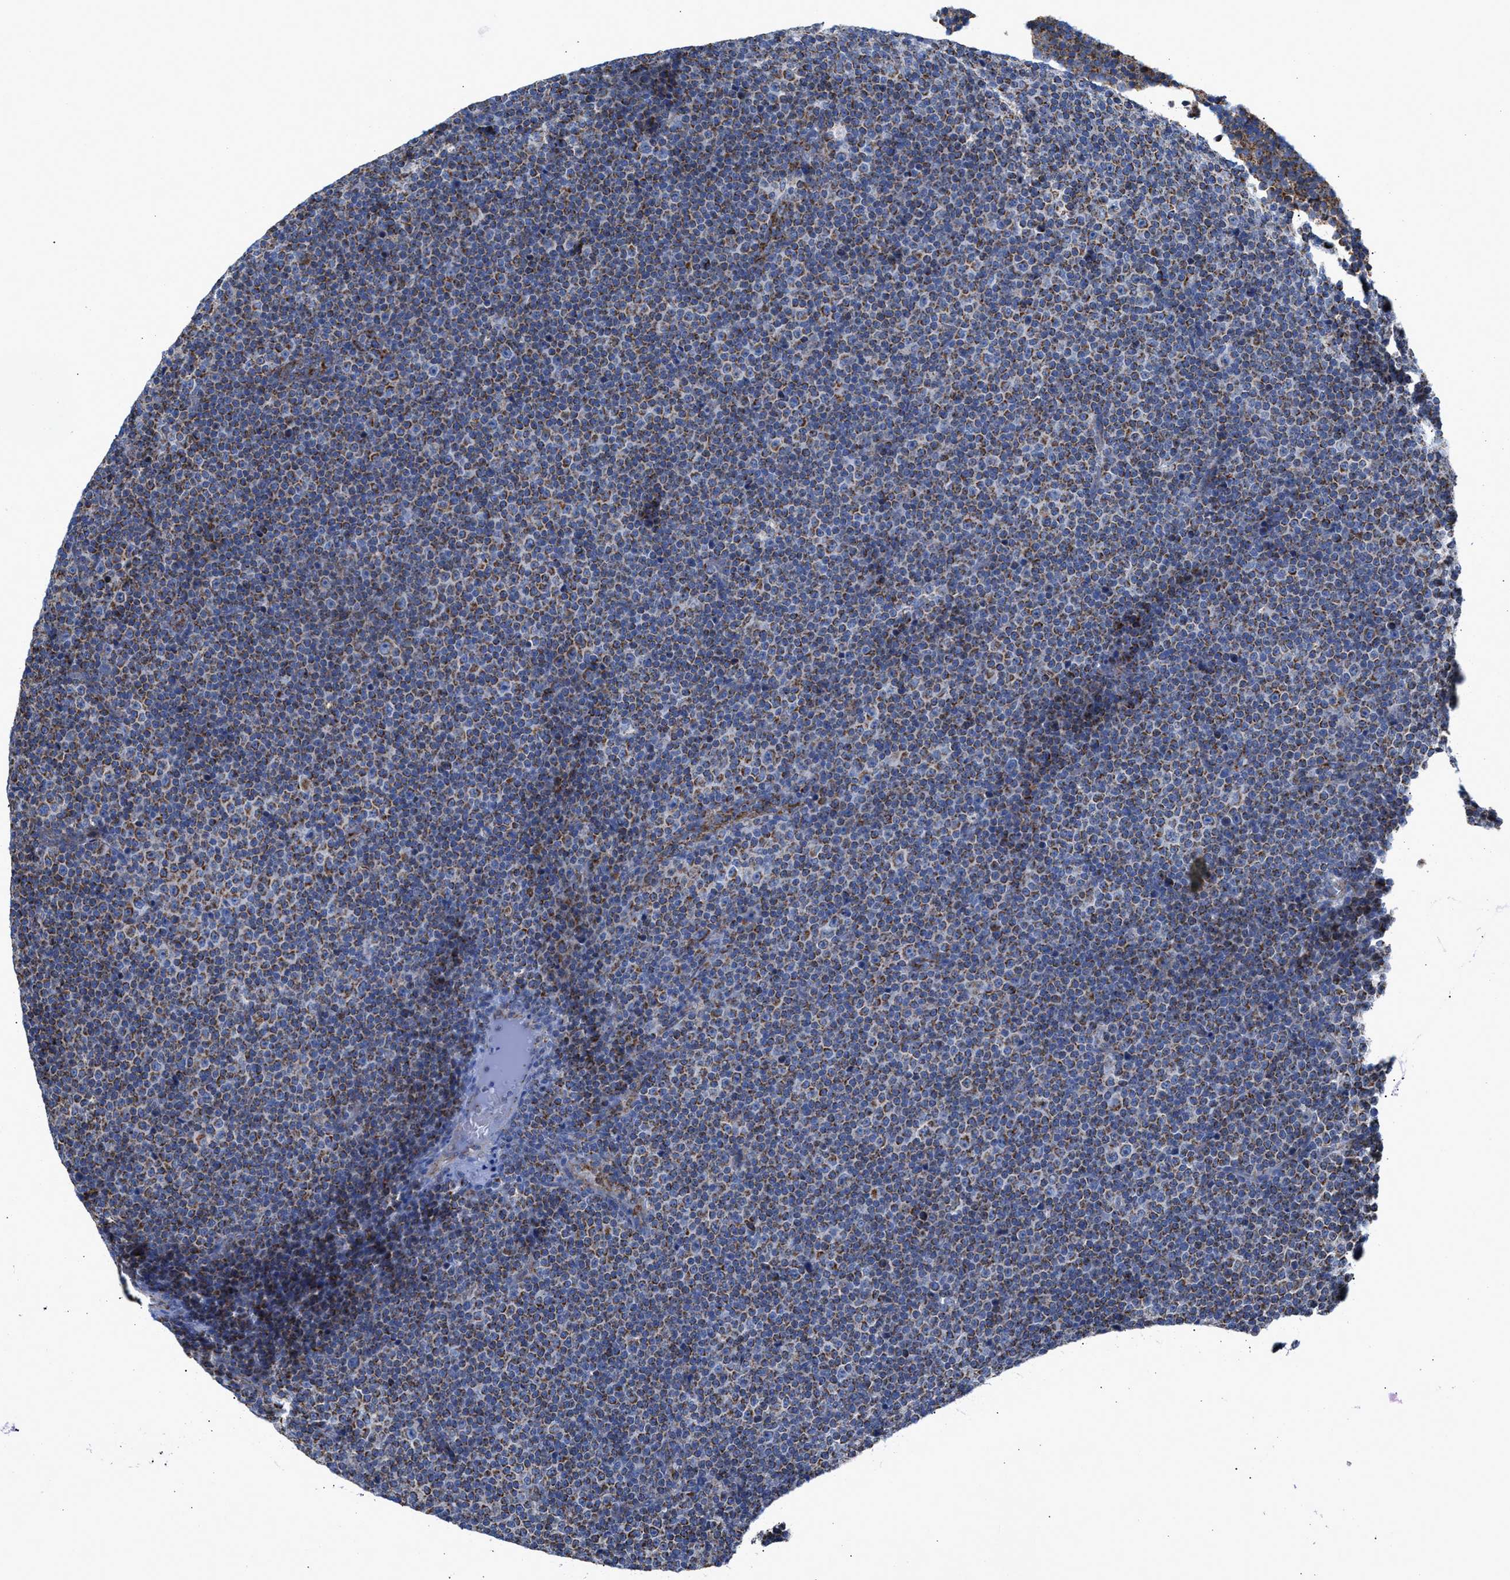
{"staining": {"intensity": "moderate", "quantity": ">75%", "location": "cytoplasmic/membranous"}, "tissue": "lymphoma", "cell_type": "Tumor cells", "image_type": "cancer", "snomed": [{"axis": "morphology", "description": "Malignant lymphoma, non-Hodgkin's type, Low grade"}, {"axis": "topography", "description": "Lymph node"}], "caption": "Lymphoma tissue exhibits moderate cytoplasmic/membranous expression in about >75% of tumor cells, visualized by immunohistochemistry. The protein is stained brown, and the nuclei are stained in blue (DAB IHC with brightfield microscopy, high magnification).", "gene": "MECR", "patient": {"sex": "female", "age": 67}}